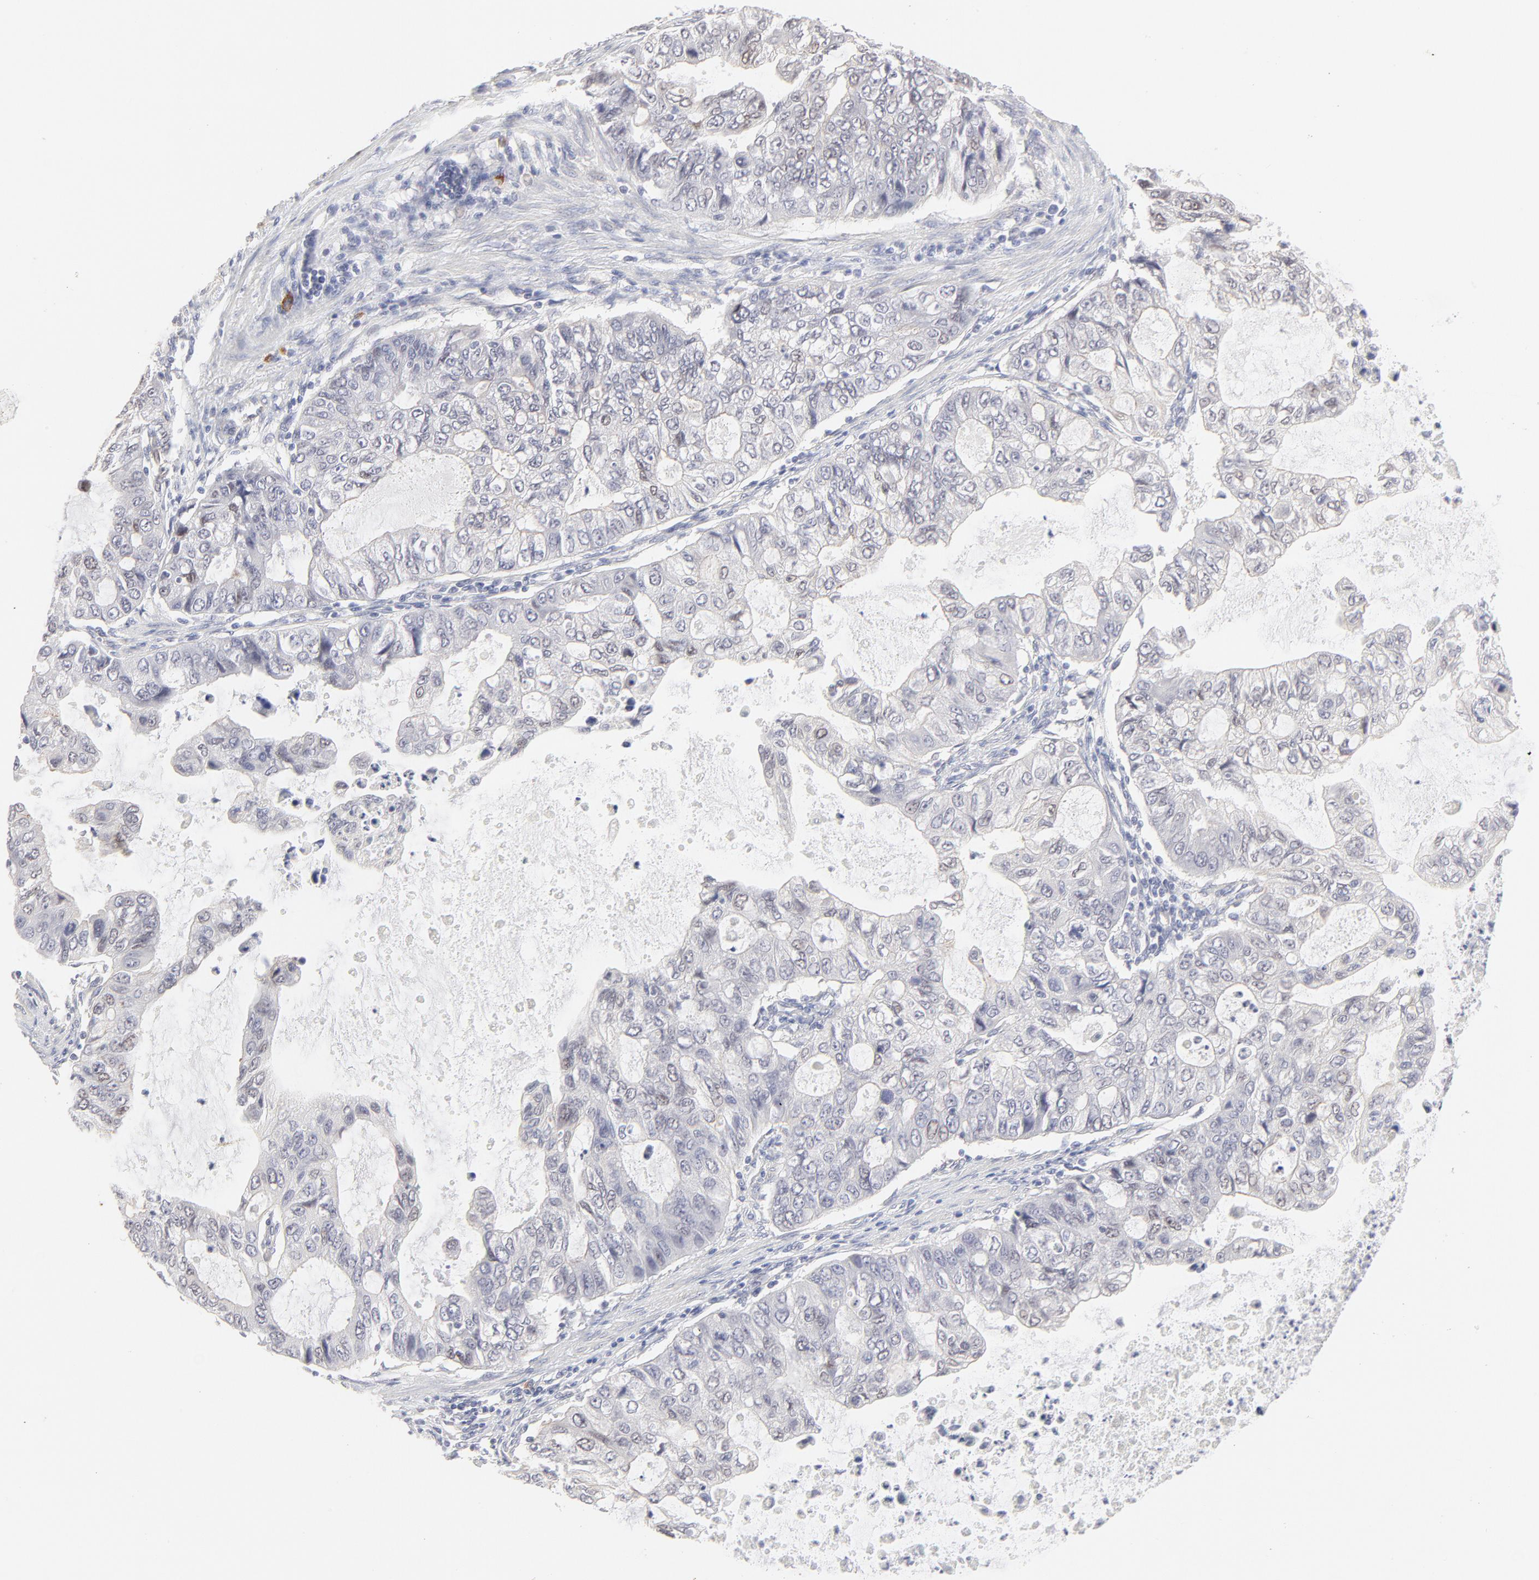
{"staining": {"intensity": "weak", "quantity": "<25%", "location": "nuclear"}, "tissue": "stomach cancer", "cell_type": "Tumor cells", "image_type": "cancer", "snomed": [{"axis": "morphology", "description": "Adenocarcinoma, NOS"}, {"axis": "topography", "description": "Stomach, upper"}], "caption": "This is an immunohistochemistry histopathology image of stomach cancer (adenocarcinoma). There is no positivity in tumor cells.", "gene": "ELF3", "patient": {"sex": "female", "age": 52}}